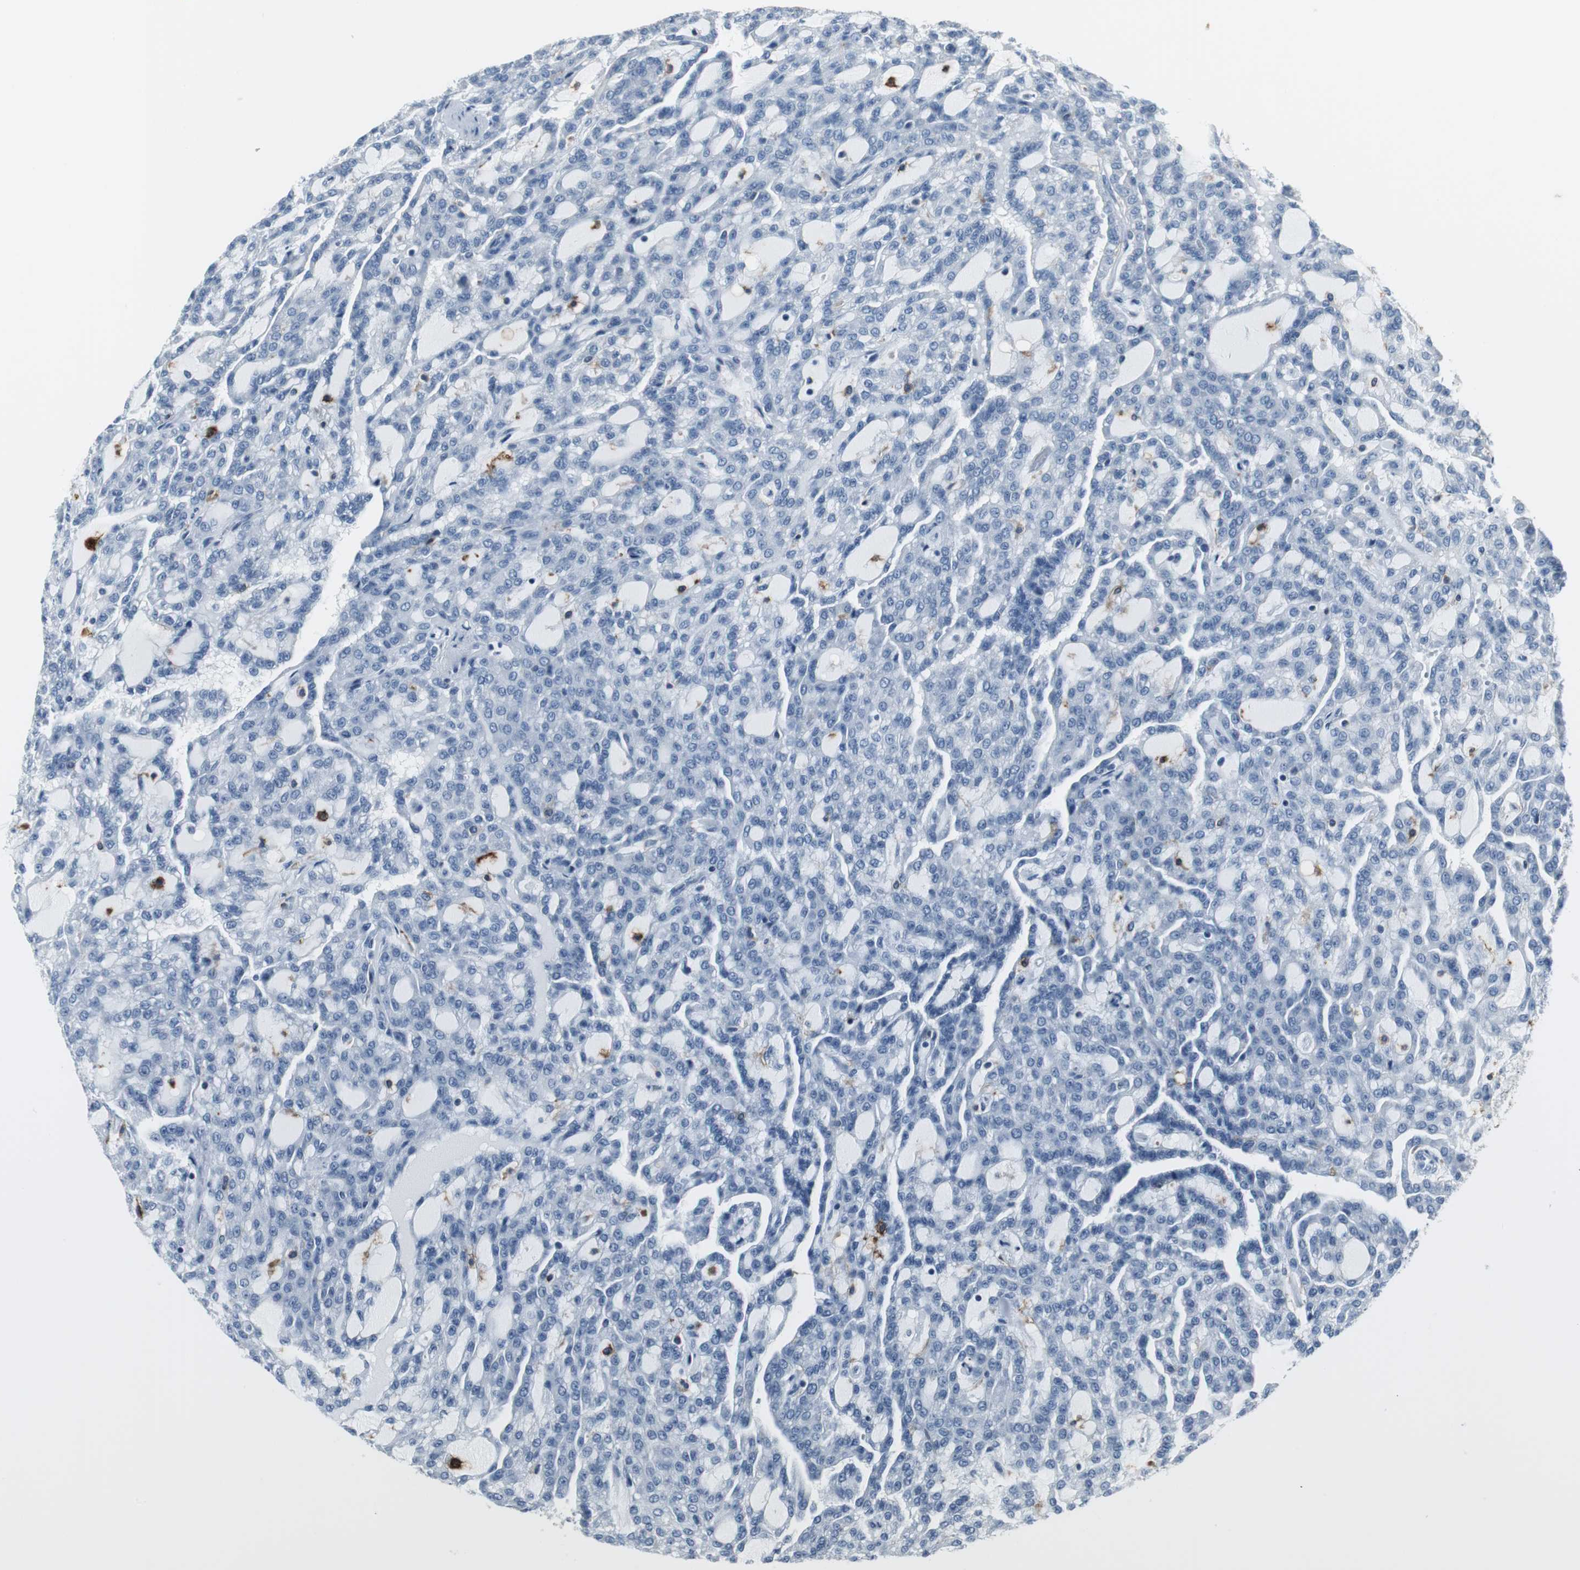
{"staining": {"intensity": "negative", "quantity": "none", "location": "none"}, "tissue": "renal cancer", "cell_type": "Tumor cells", "image_type": "cancer", "snomed": [{"axis": "morphology", "description": "Adenocarcinoma, NOS"}, {"axis": "topography", "description": "Kidney"}], "caption": "Immunohistochemistry micrograph of neoplastic tissue: human adenocarcinoma (renal) stained with DAB shows no significant protein staining in tumor cells.", "gene": "SLC2A5", "patient": {"sex": "male", "age": 63}}